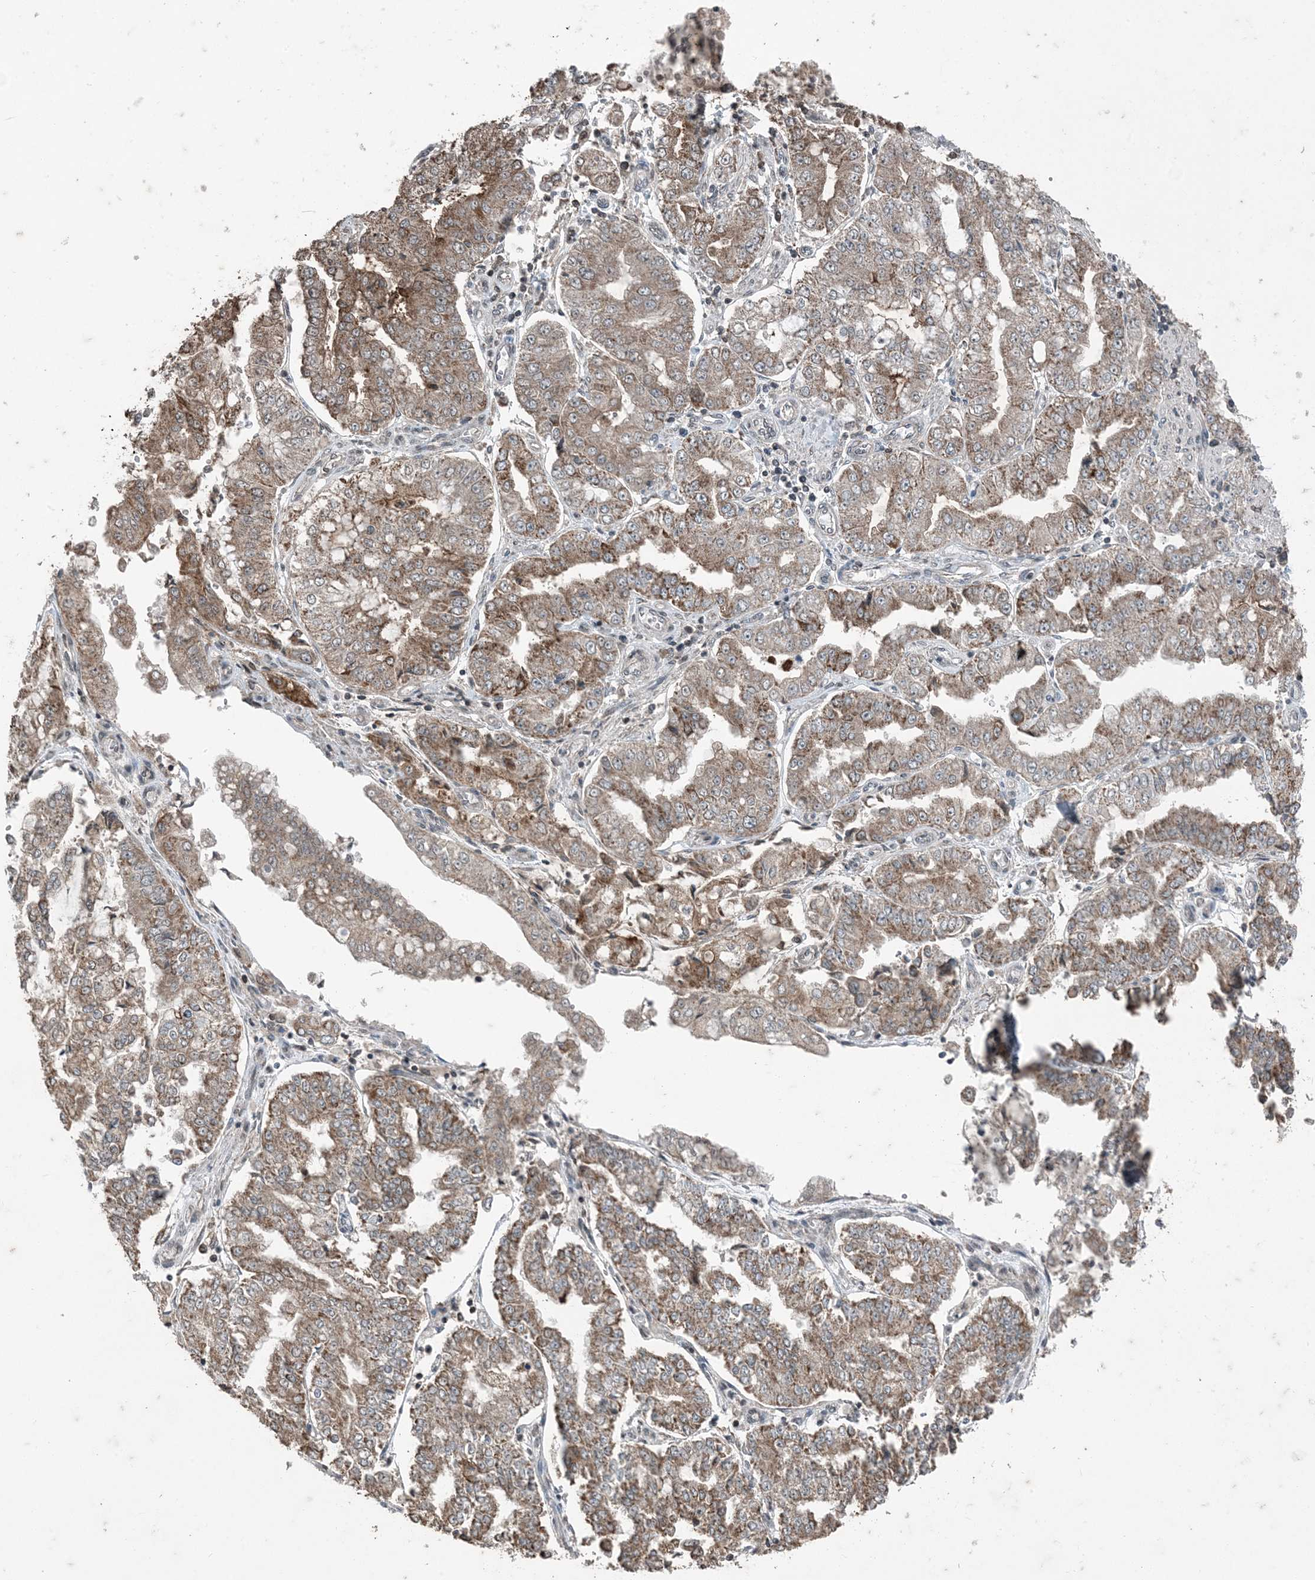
{"staining": {"intensity": "moderate", "quantity": ">75%", "location": "cytoplasmic/membranous"}, "tissue": "stomach cancer", "cell_type": "Tumor cells", "image_type": "cancer", "snomed": [{"axis": "morphology", "description": "Adenocarcinoma, NOS"}, {"axis": "topography", "description": "Stomach"}], "caption": "Tumor cells reveal medium levels of moderate cytoplasmic/membranous expression in approximately >75% of cells in human stomach cancer.", "gene": "GNL1", "patient": {"sex": "male", "age": 76}}